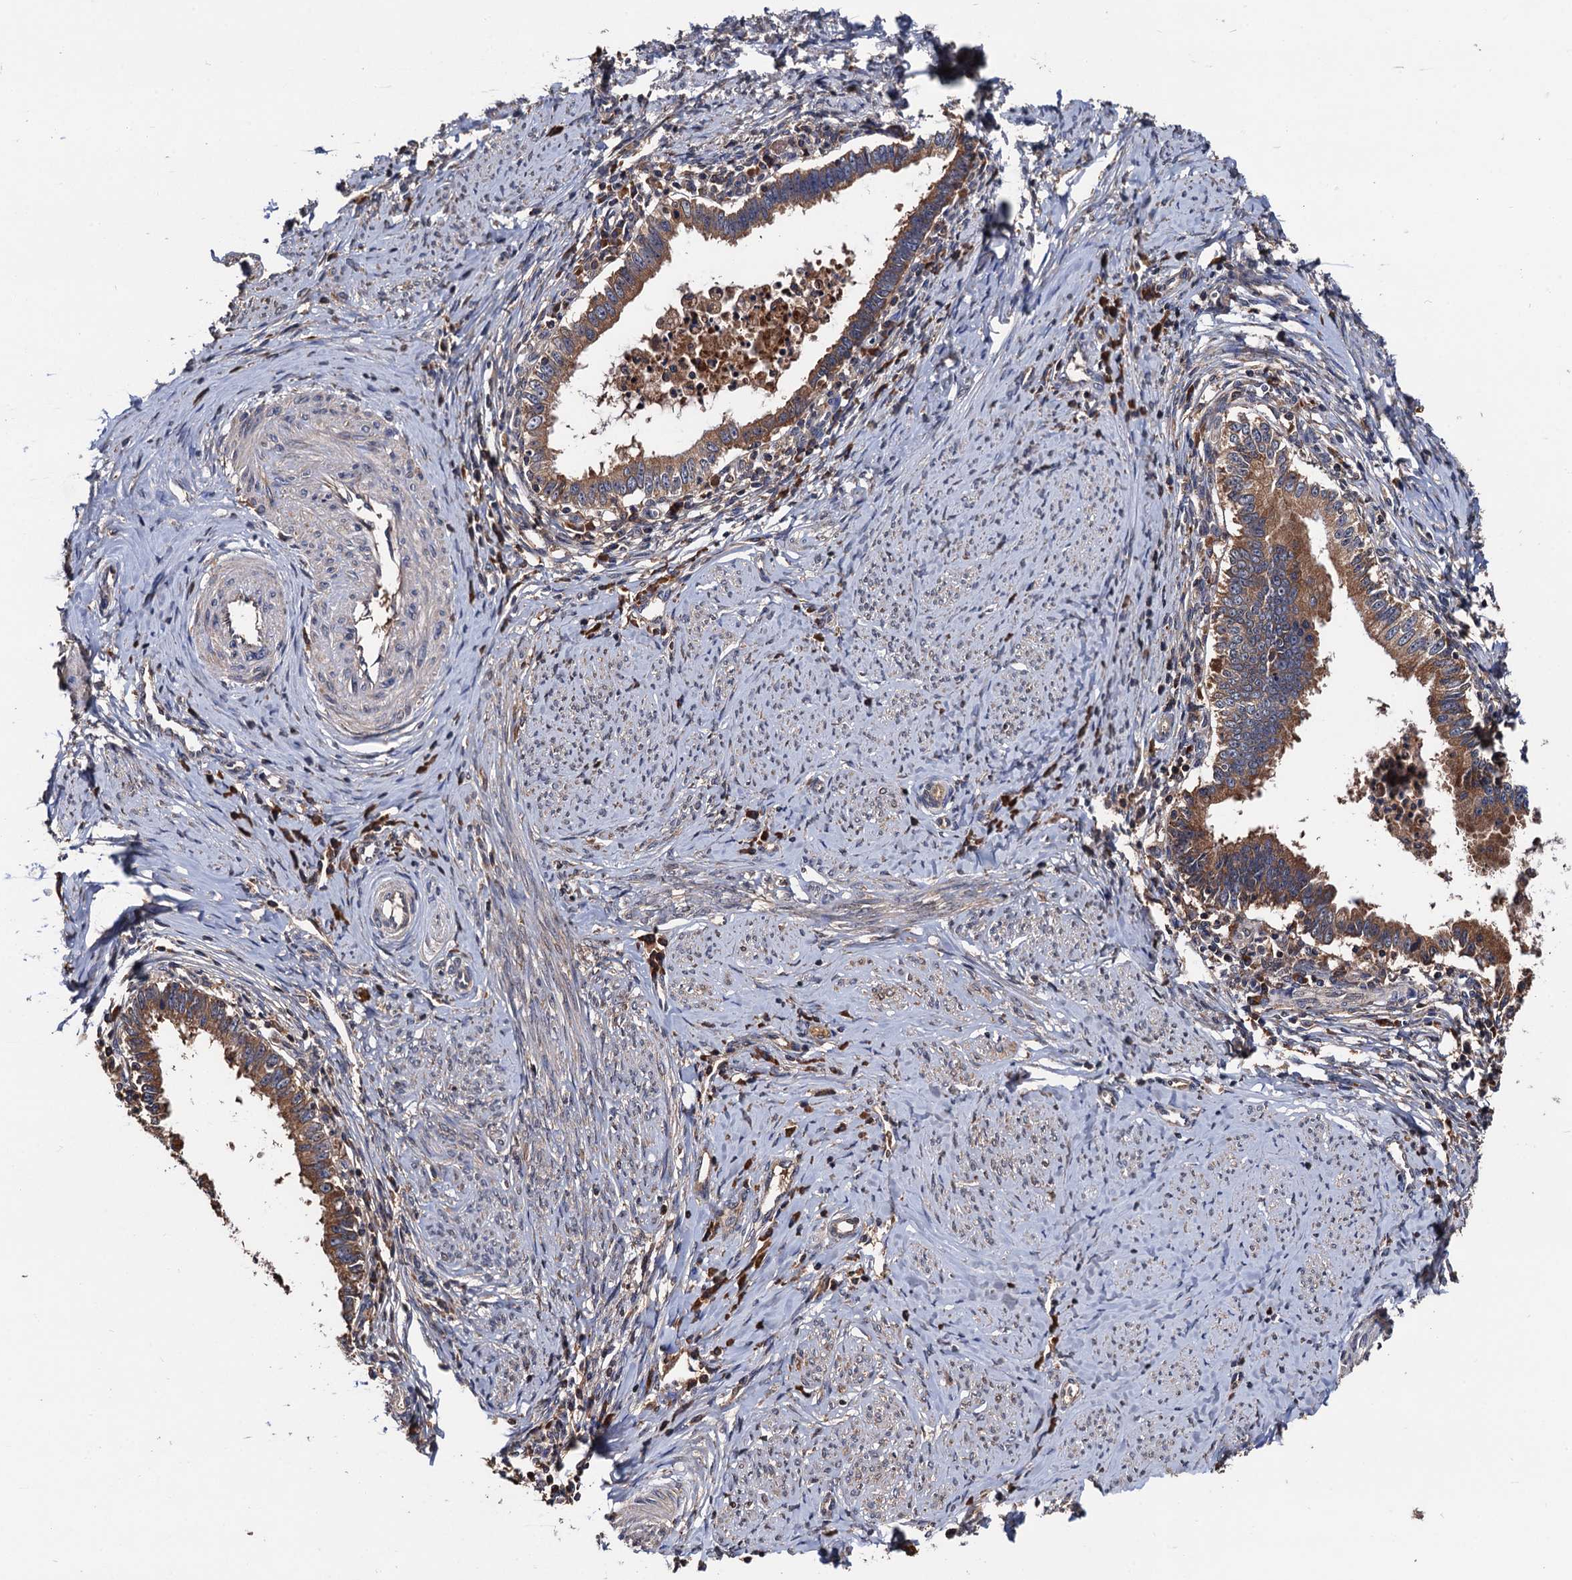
{"staining": {"intensity": "moderate", "quantity": ">75%", "location": "cytoplasmic/membranous"}, "tissue": "cervical cancer", "cell_type": "Tumor cells", "image_type": "cancer", "snomed": [{"axis": "morphology", "description": "Adenocarcinoma, NOS"}, {"axis": "topography", "description": "Cervix"}], "caption": "Human cervical cancer (adenocarcinoma) stained with a protein marker reveals moderate staining in tumor cells.", "gene": "RGS11", "patient": {"sex": "female", "age": 36}}